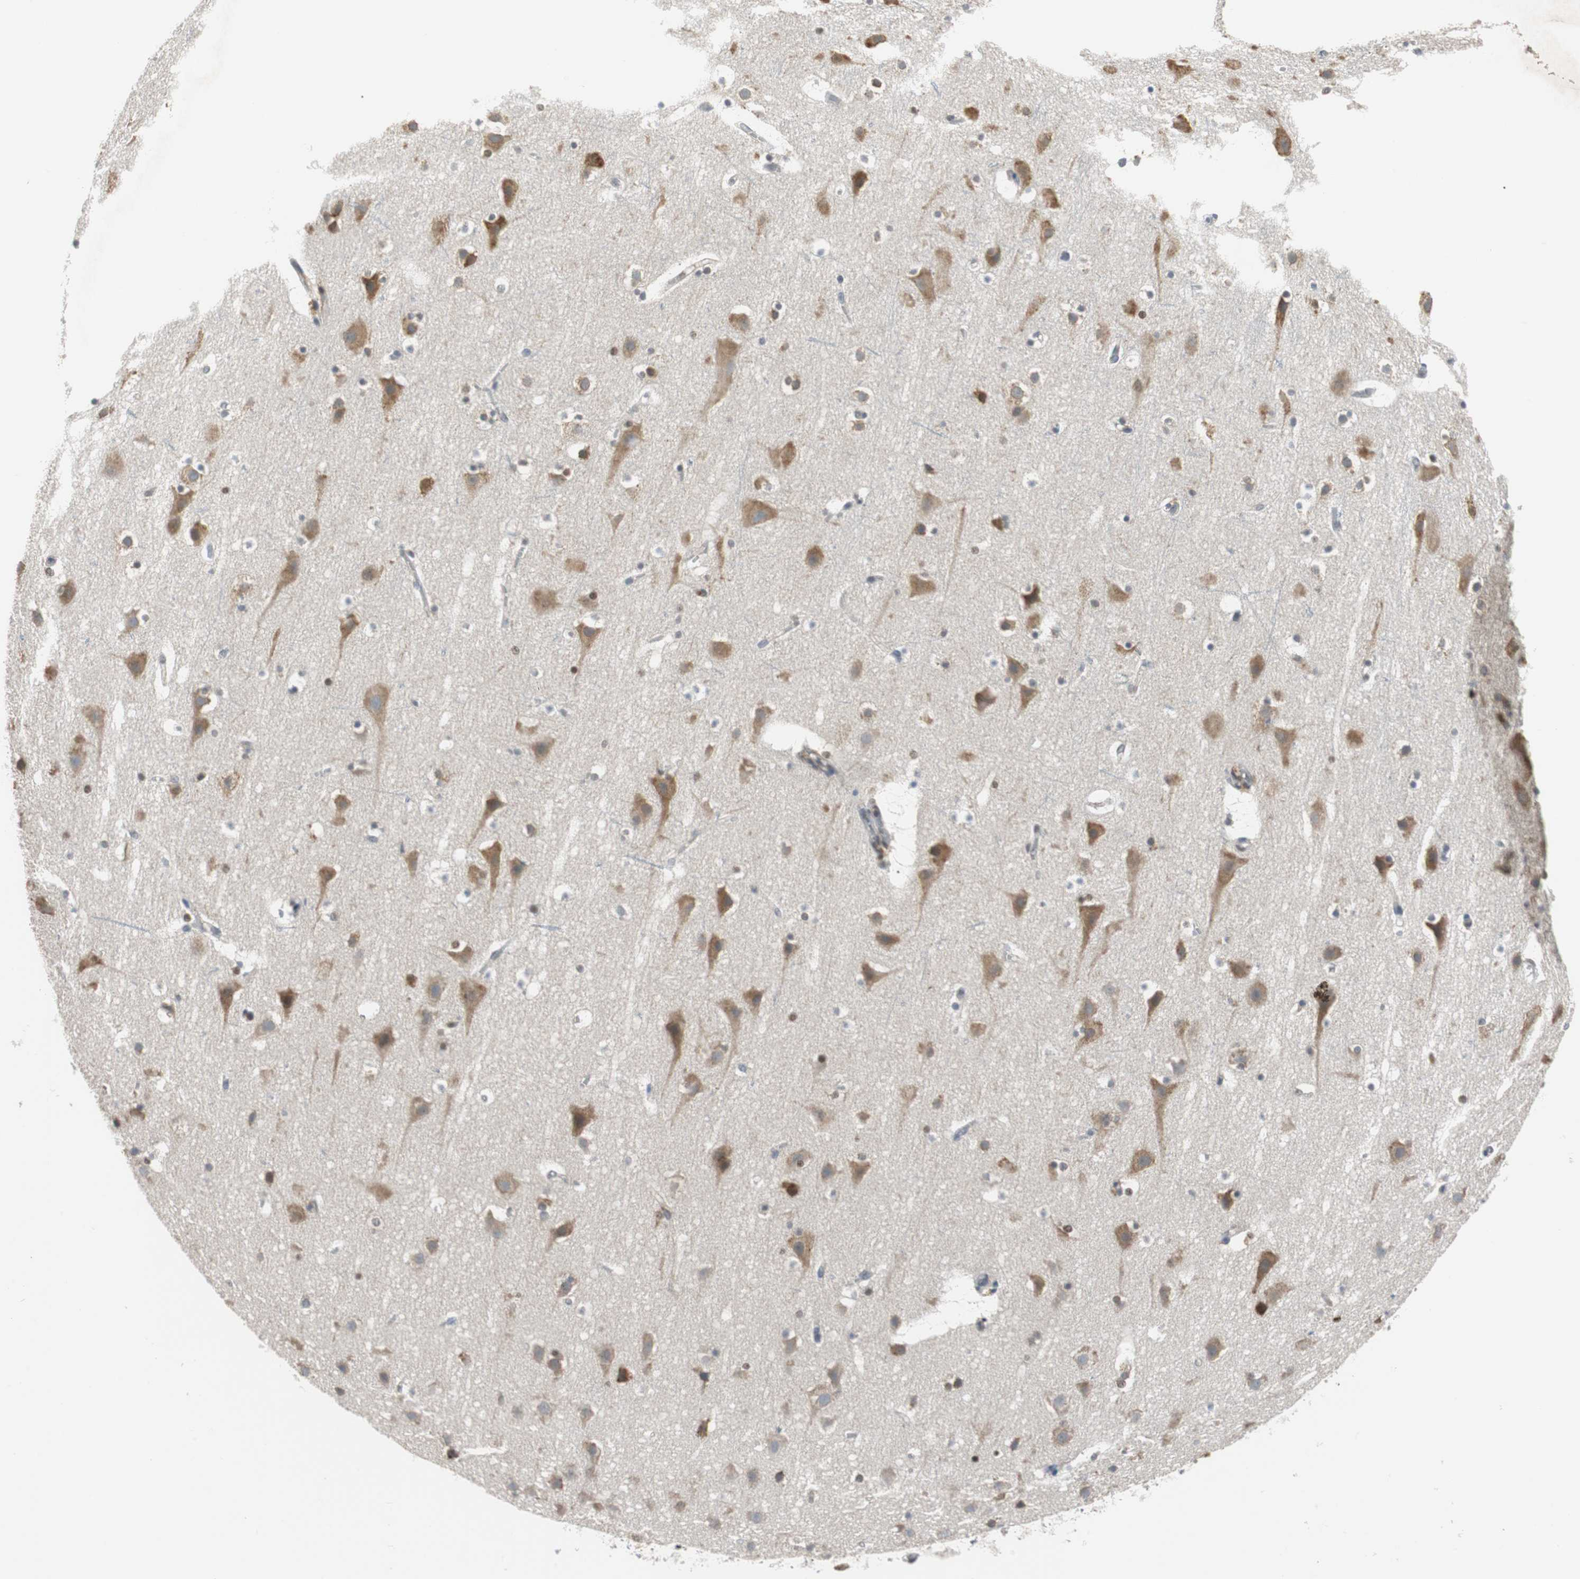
{"staining": {"intensity": "negative", "quantity": "none", "location": "none"}, "tissue": "cerebral cortex", "cell_type": "Endothelial cells", "image_type": "normal", "snomed": [{"axis": "morphology", "description": "Normal tissue, NOS"}, {"axis": "topography", "description": "Cerebral cortex"}], "caption": "IHC photomicrograph of benign cerebral cortex: human cerebral cortex stained with DAB exhibits no significant protein positivity in endothelial cells. (DAB IHC, high magnification).", "gene": "SIRT1", "patient": {"sex": "male", "age": 45}}